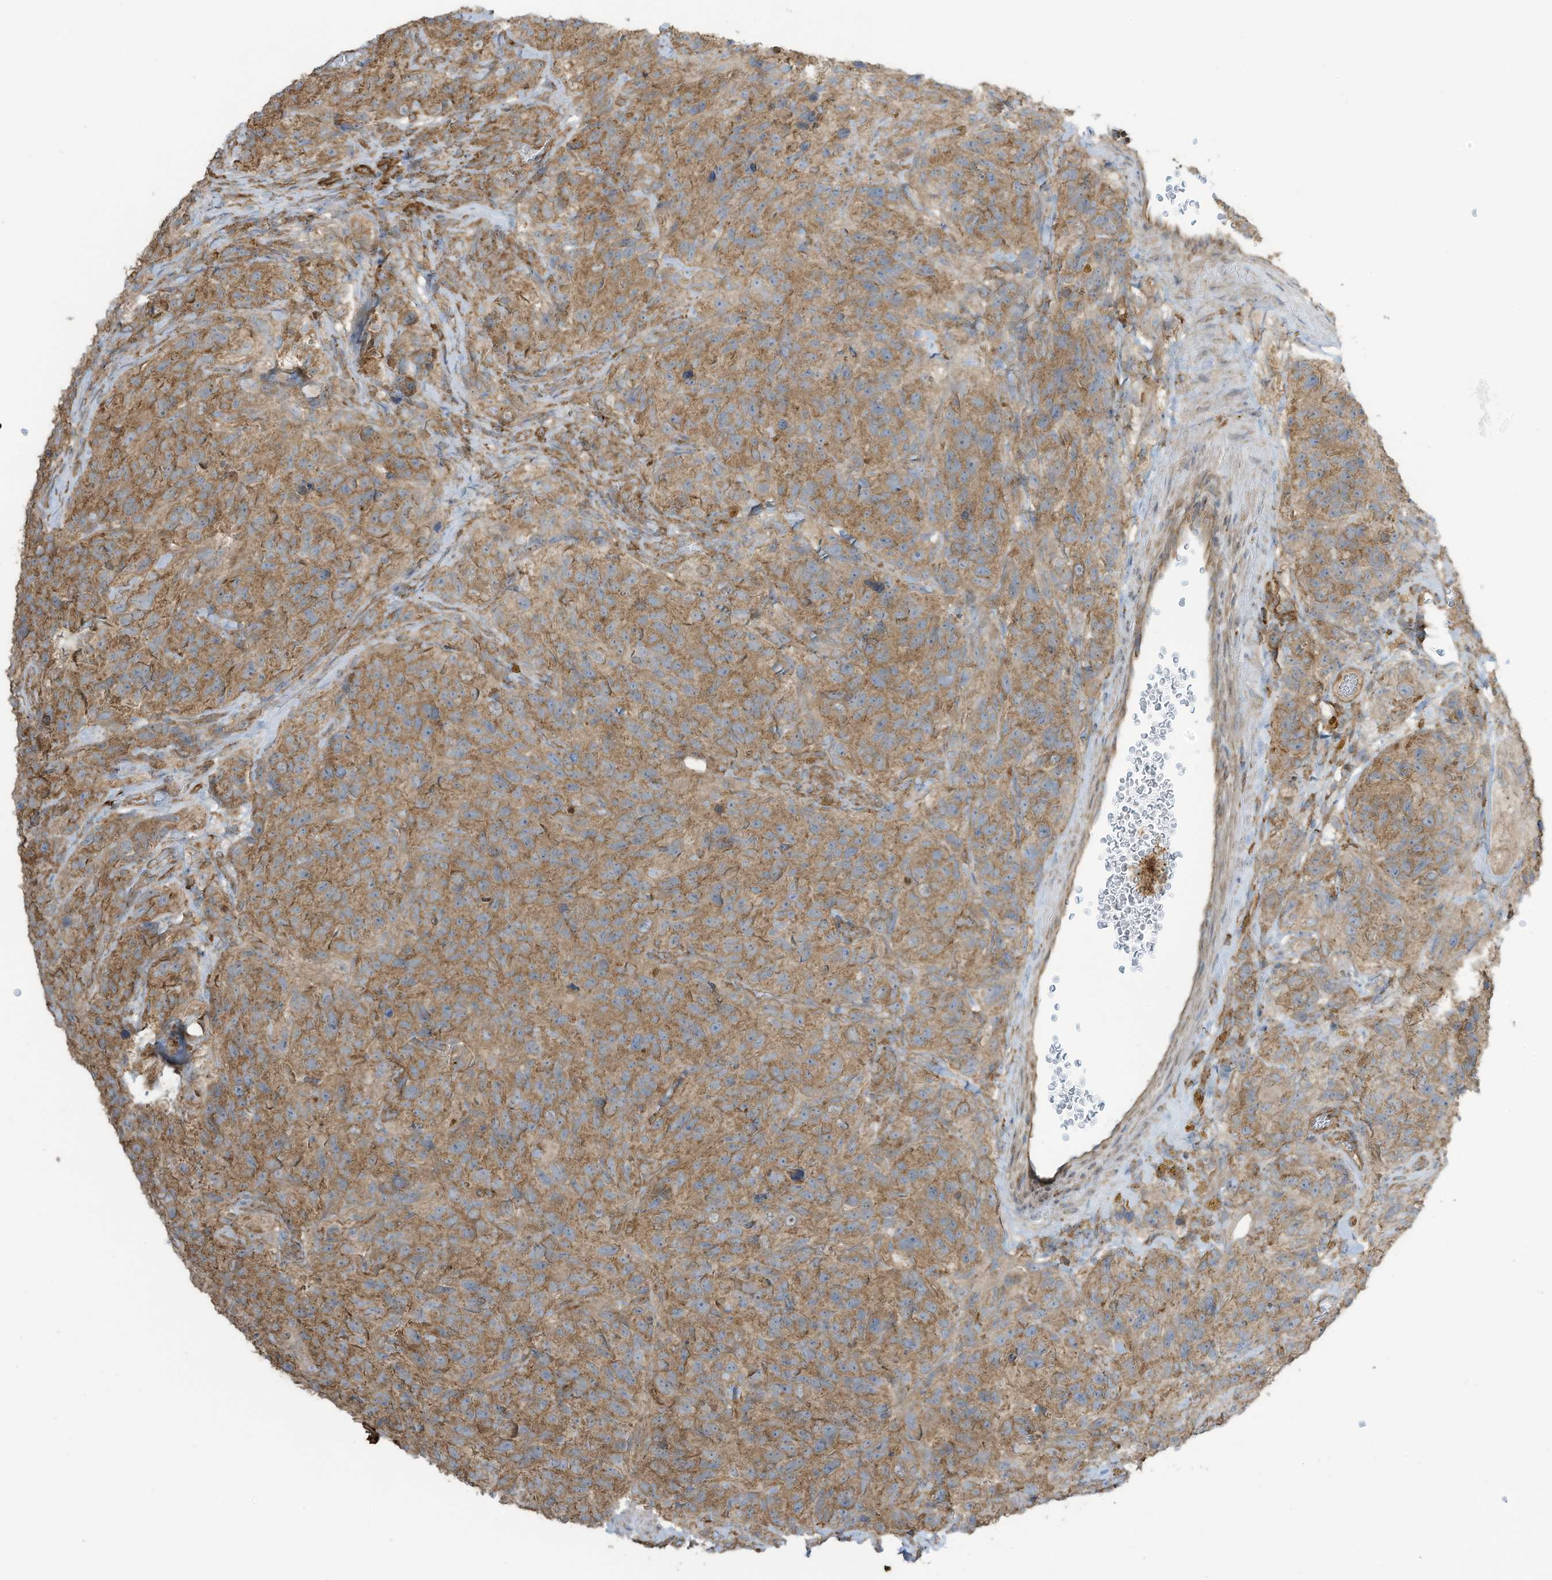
{"staining": {"intensity": "moderate", "quantity": ">75%", "location": "cytoplasmic/membranous"}, "tissue": "glioma", "cell_type": "Tumor cells", "image_type": "cancer", "snomed": [{"axis": "morphology", "description": "Glioma, malignant, High grade"}, {"axis": "topography", "description": "Brain"}], "caption": "DAB (3,3'-diaminobenzidine) immunohistochemical staining of human high-grade glioma (malignant) reveals moderate cytoplasmic/membranous protein expression in approximately >75% of tumor cells. (IHC, brightfield microscopy, high magnification).", "gene": "CGAS", "patient": {"sex": "male", "age": 69}}